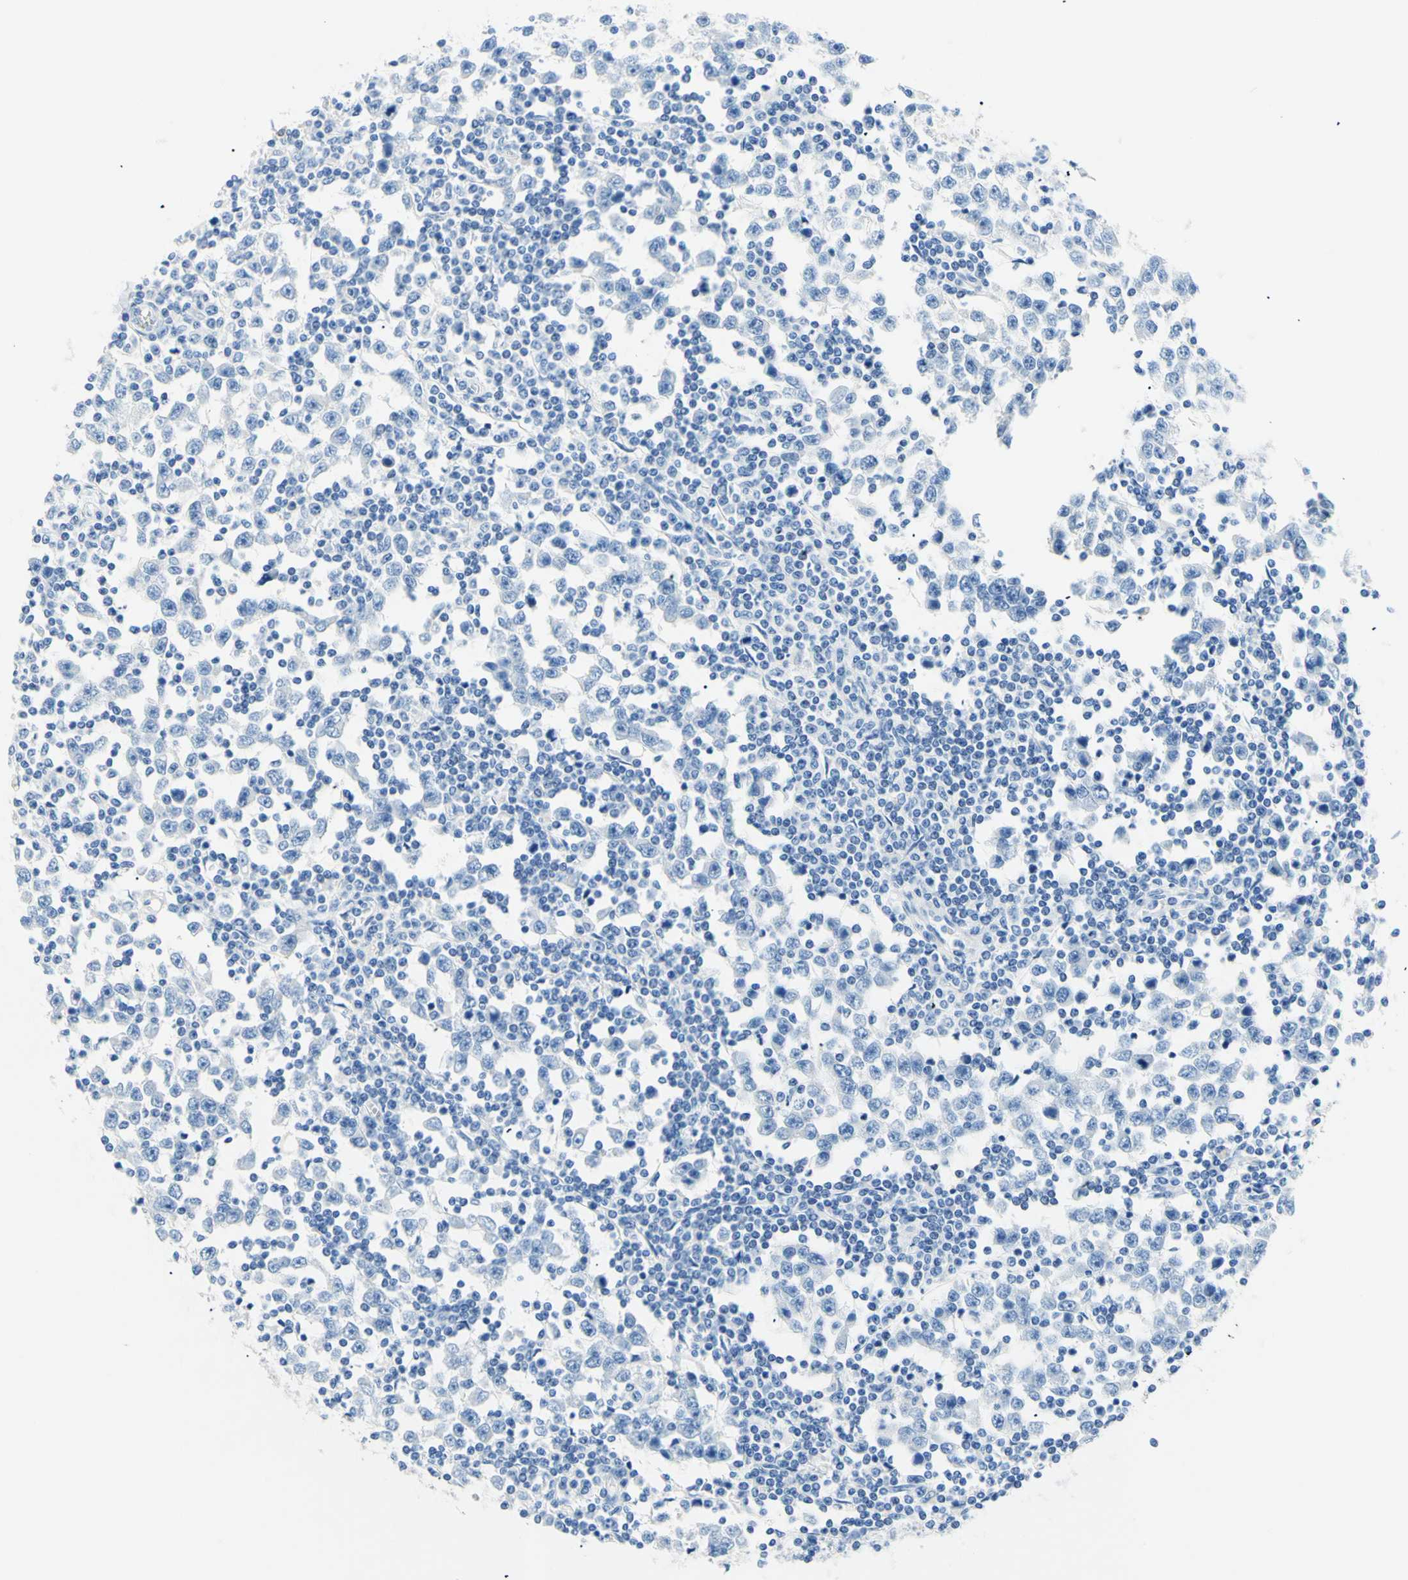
{"staining": {"intensity": "negative", "quantity": "none", "location": "none"}, "tissue": "testis cancer", "cell_type": "Tumor cells", "image_type": "cancer", "snomed": [{"axis": "morphology", "description": "Seminoma, NOS"}, {"axis": "topography", "description": "Testis"}], "caption": "Testis seminoma stained for a protein using IHC exhibits no positivity tumor cells.", "gene": "MYH2", "patient": {"sex": "male", "age": 65}}